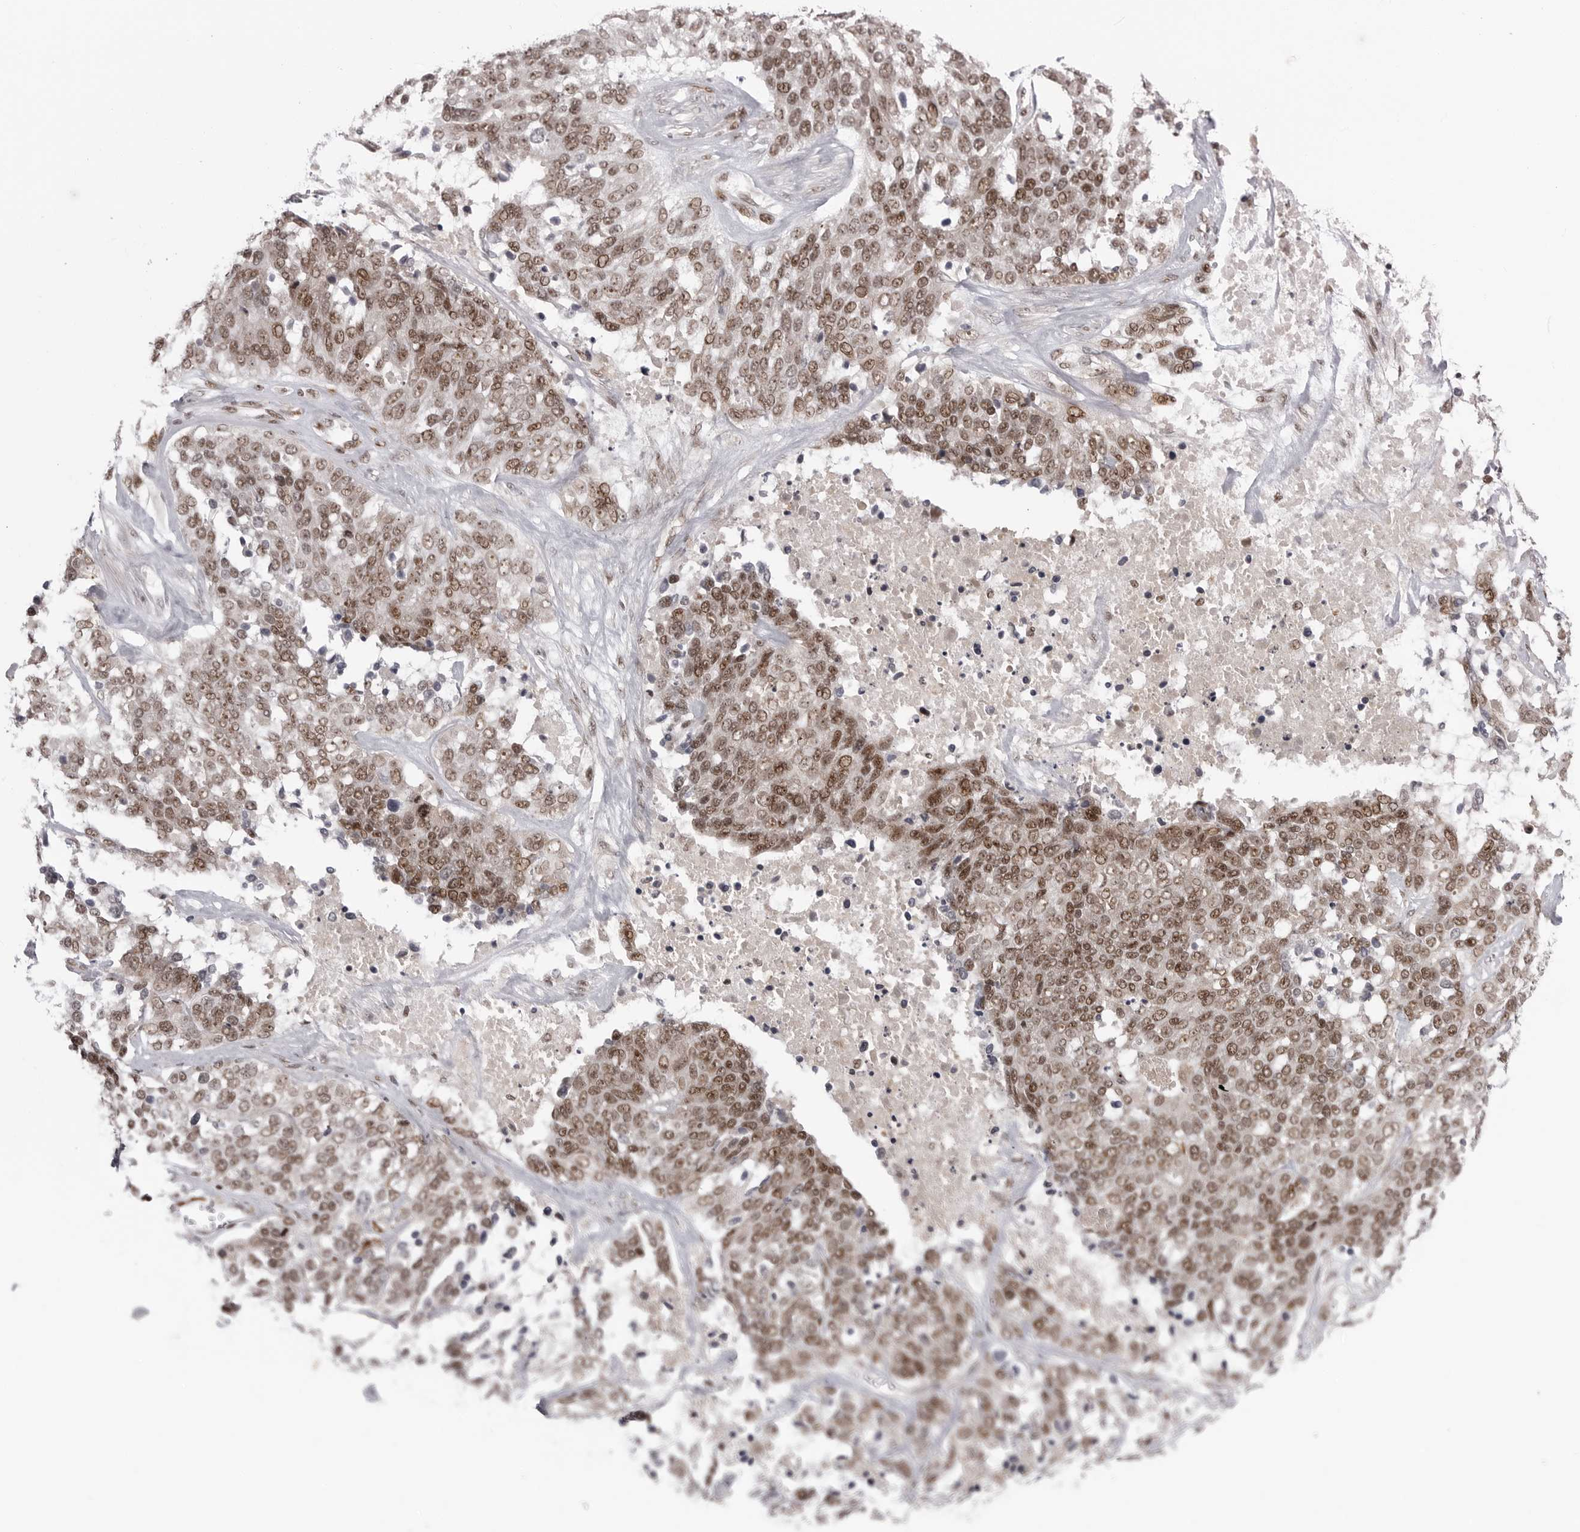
{"staining": {"intensity": "moderate", "quantity": ">75%", "location": "nuclear"}, "tissue": "ovarian cancer", "cell_type": "Tumor cells", "image_type": "cancer", "snomed": [{"axis": "morphology", "description": "Cystadenocarcinoma, serous, NOS"}, {"axis": "topography", "description": "Ovary"}], "caption": "Serous cystadenocarcinoma (ovarian) stained with immunohistochemistry (IHC) displays moderate nuclear expression in about >75% of tumor cells. The protein is stained brown, and the nuclei are stained in blue (DAB (3,3'-diaminobenzidine) IHC with brightfield microscopy, high magnification).", "gene": "TRIM66", "patient": {"sex": "female", "age": 44}}